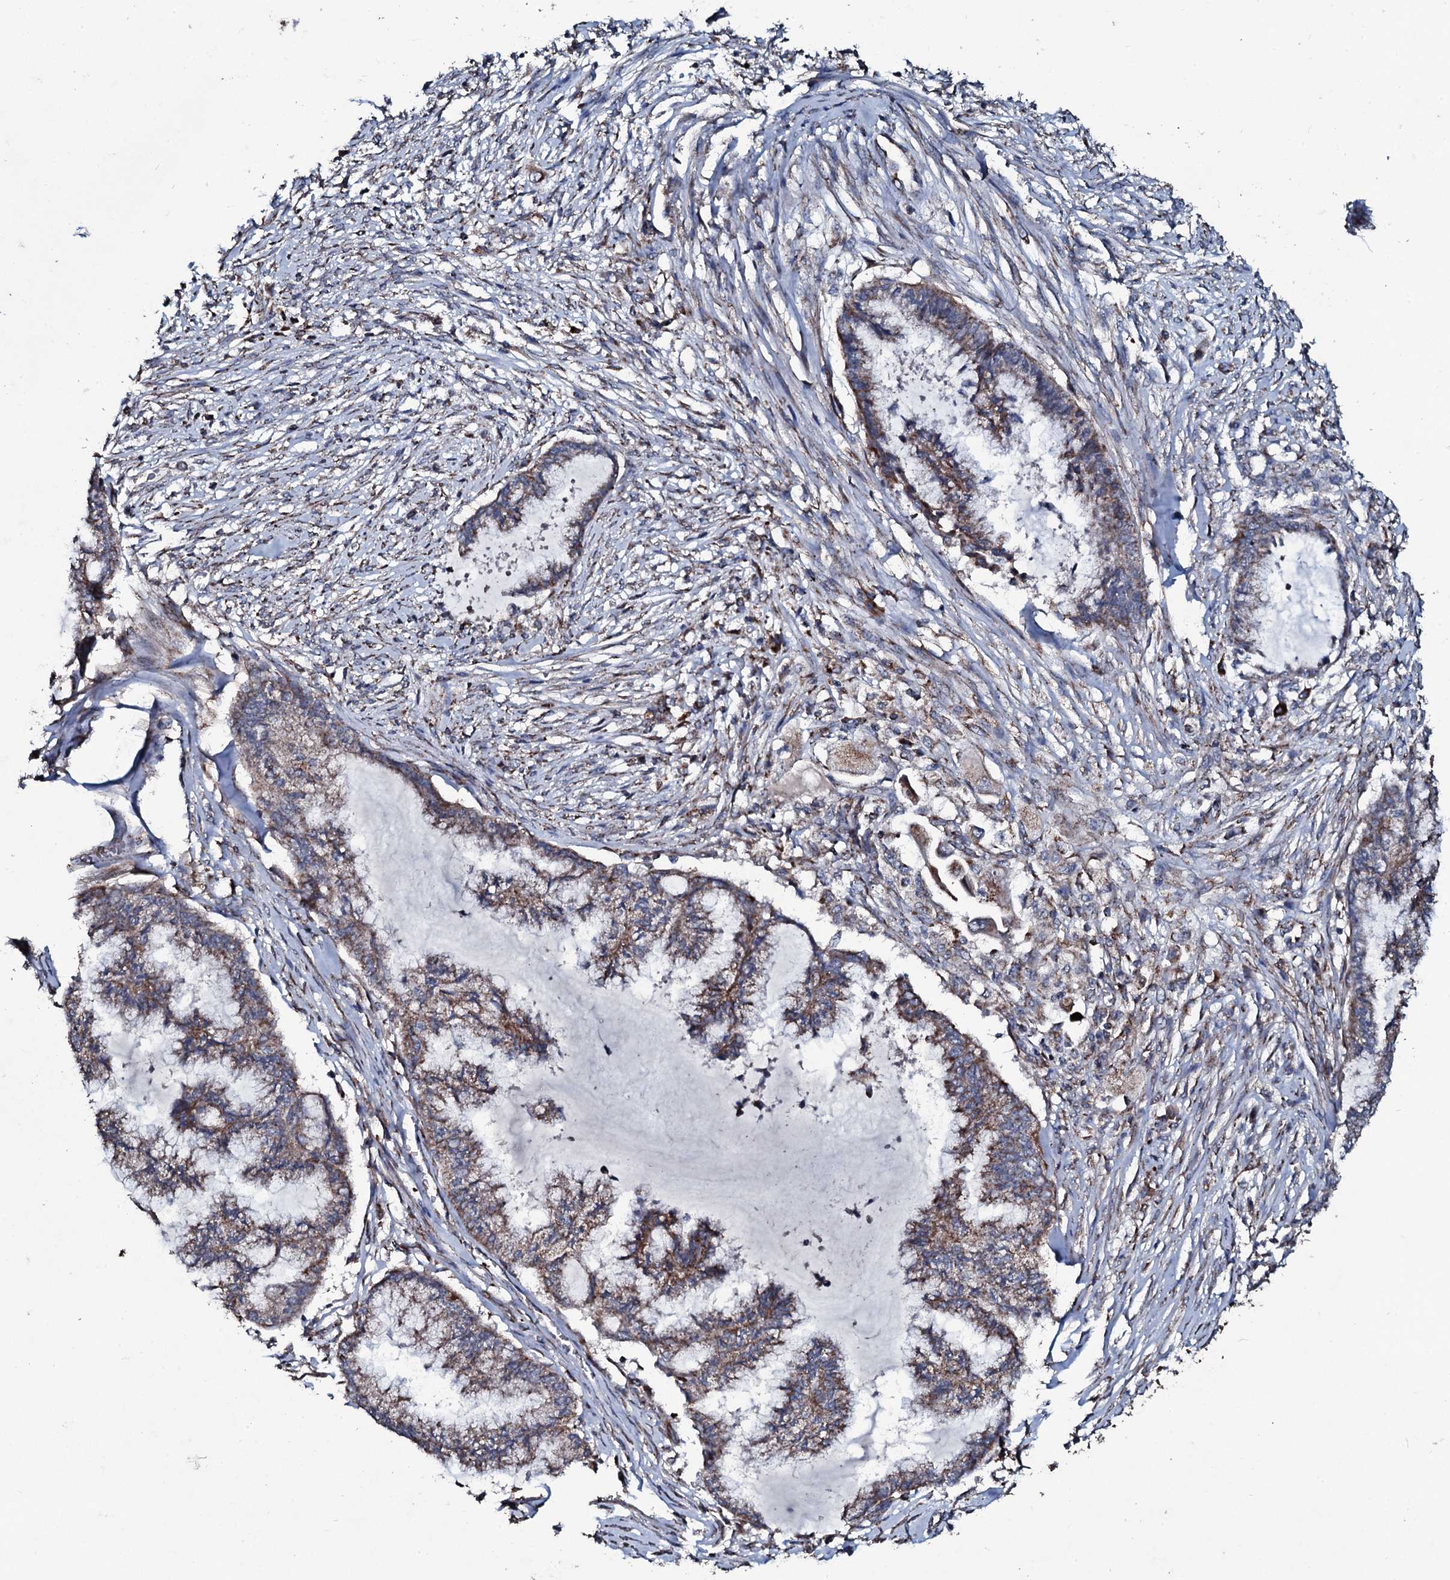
{"staining": {"intensity": "moderate", "quantity": "25%-75%", "location": "cytoplasmic/membranous"}, "tissue": "endometrial cancer", "cell_type": "Tumor cells", "image_type": "cancer", "snomed": [{"axis": "morphology", "description": "Adenocarcinoma, NOS"}, {"axis": "topography", "description": "Endometrium"}], "caption": "Endometrial adenocarcinoma was stained to show a protein in brown. There is medium levels of moderate cytoplasmic/membranous staining in approximately 25%-75% of tumor cells.", "gene": "DYNC2I2", "patient": {"sex": "female", "age": 86}}